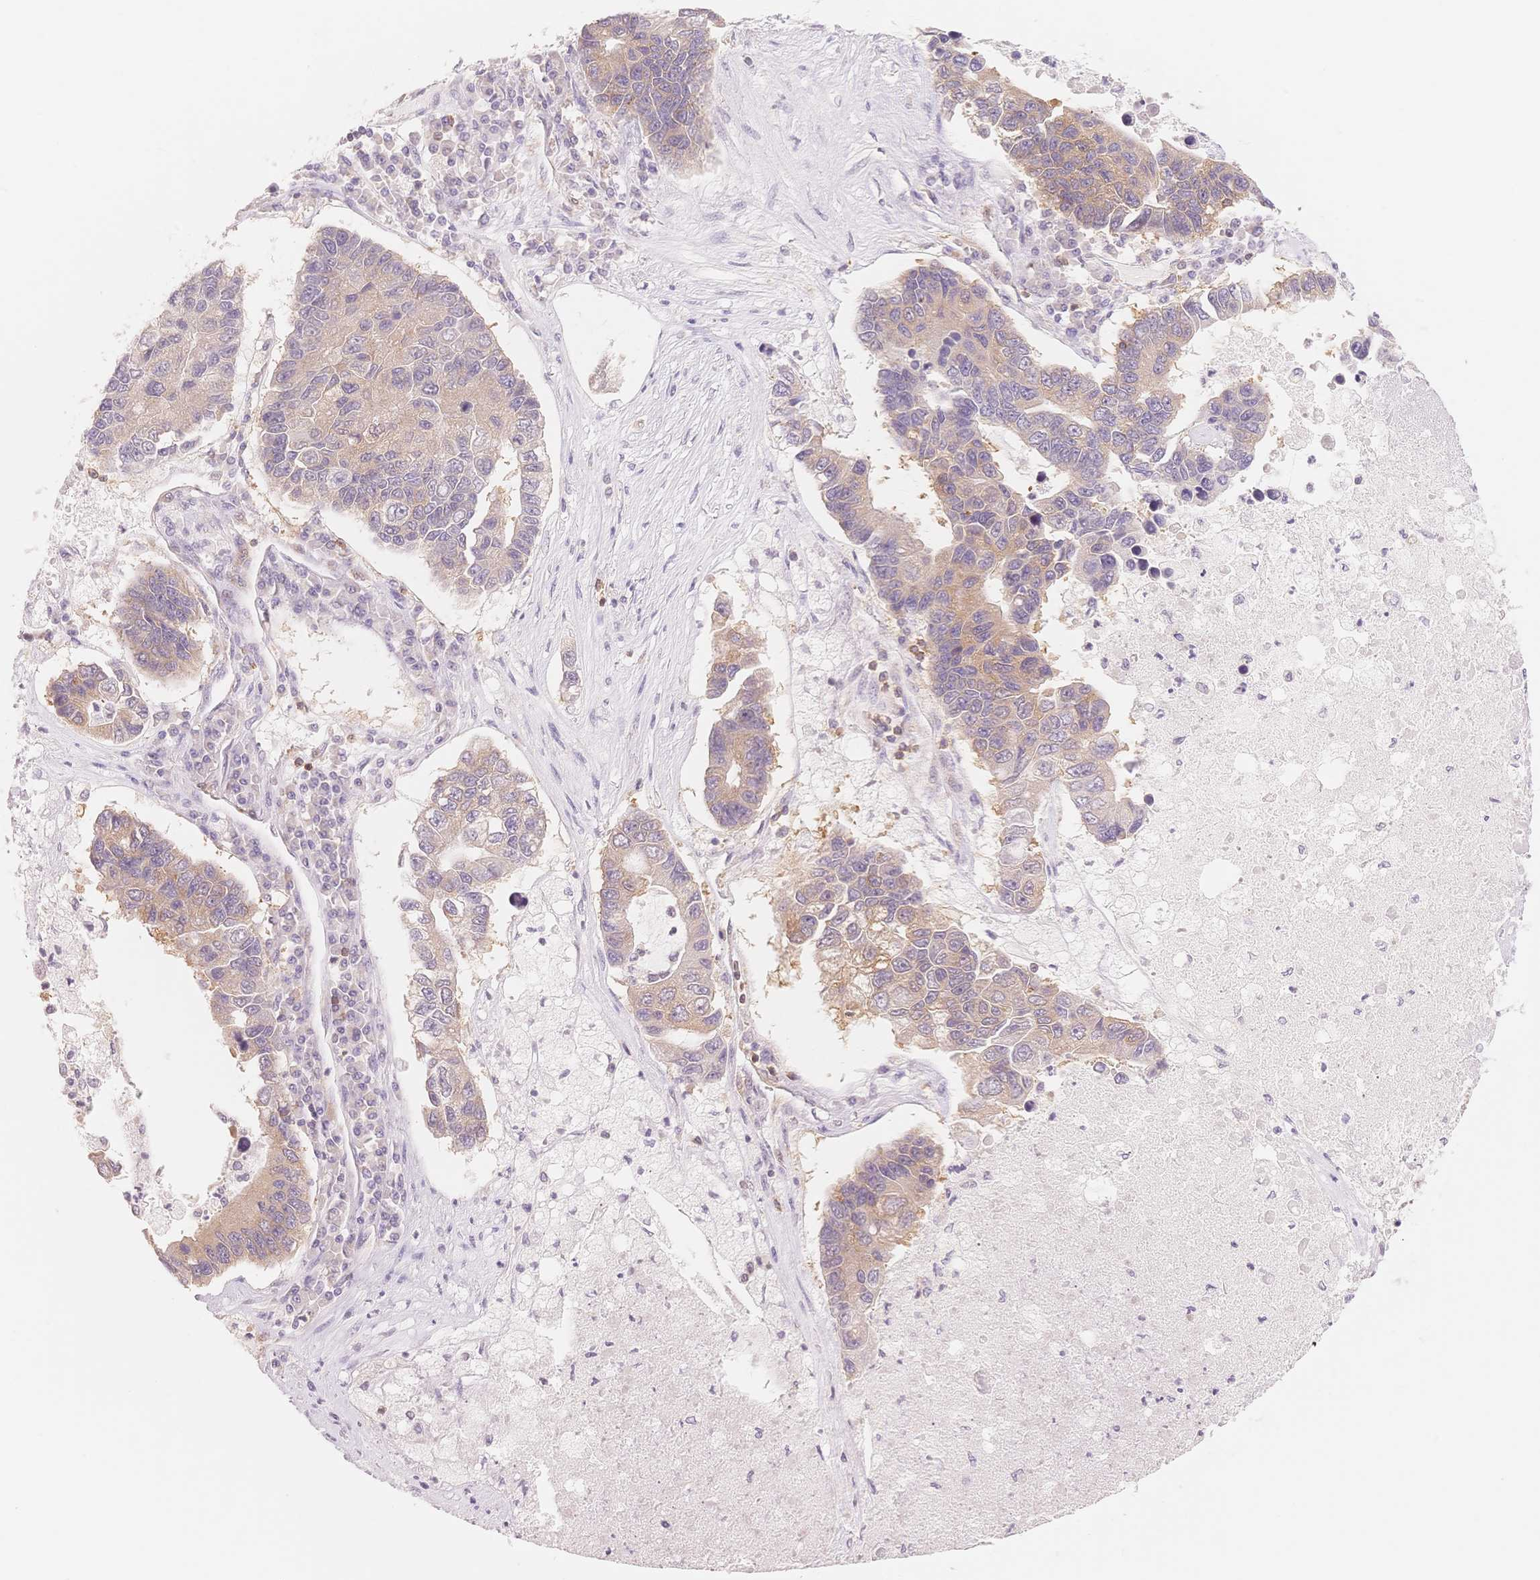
{"staining": {"intensity": "weak", "quantity": "25%-75%", "location": "cytoplasmic/membranous"}, "tissue": "lung cancer", "cell_type": "Tumor cells", "image_type": "cancer", "snomed": [{"axis": "morphology", "description": "Adenocarcinoma, NOS"}, {"axis": "topography", "description": "Bronchus"}, {"axis": "topography", "description": "Lung"}], "caption": "Protein expression analysis of adenocarcinoma (lung) shows weak cytoplasmic/membranous positivity in about 25%-75% of tumor cells.", "gene": "STK39", "patient": {"sex": "female", "age": 51}}